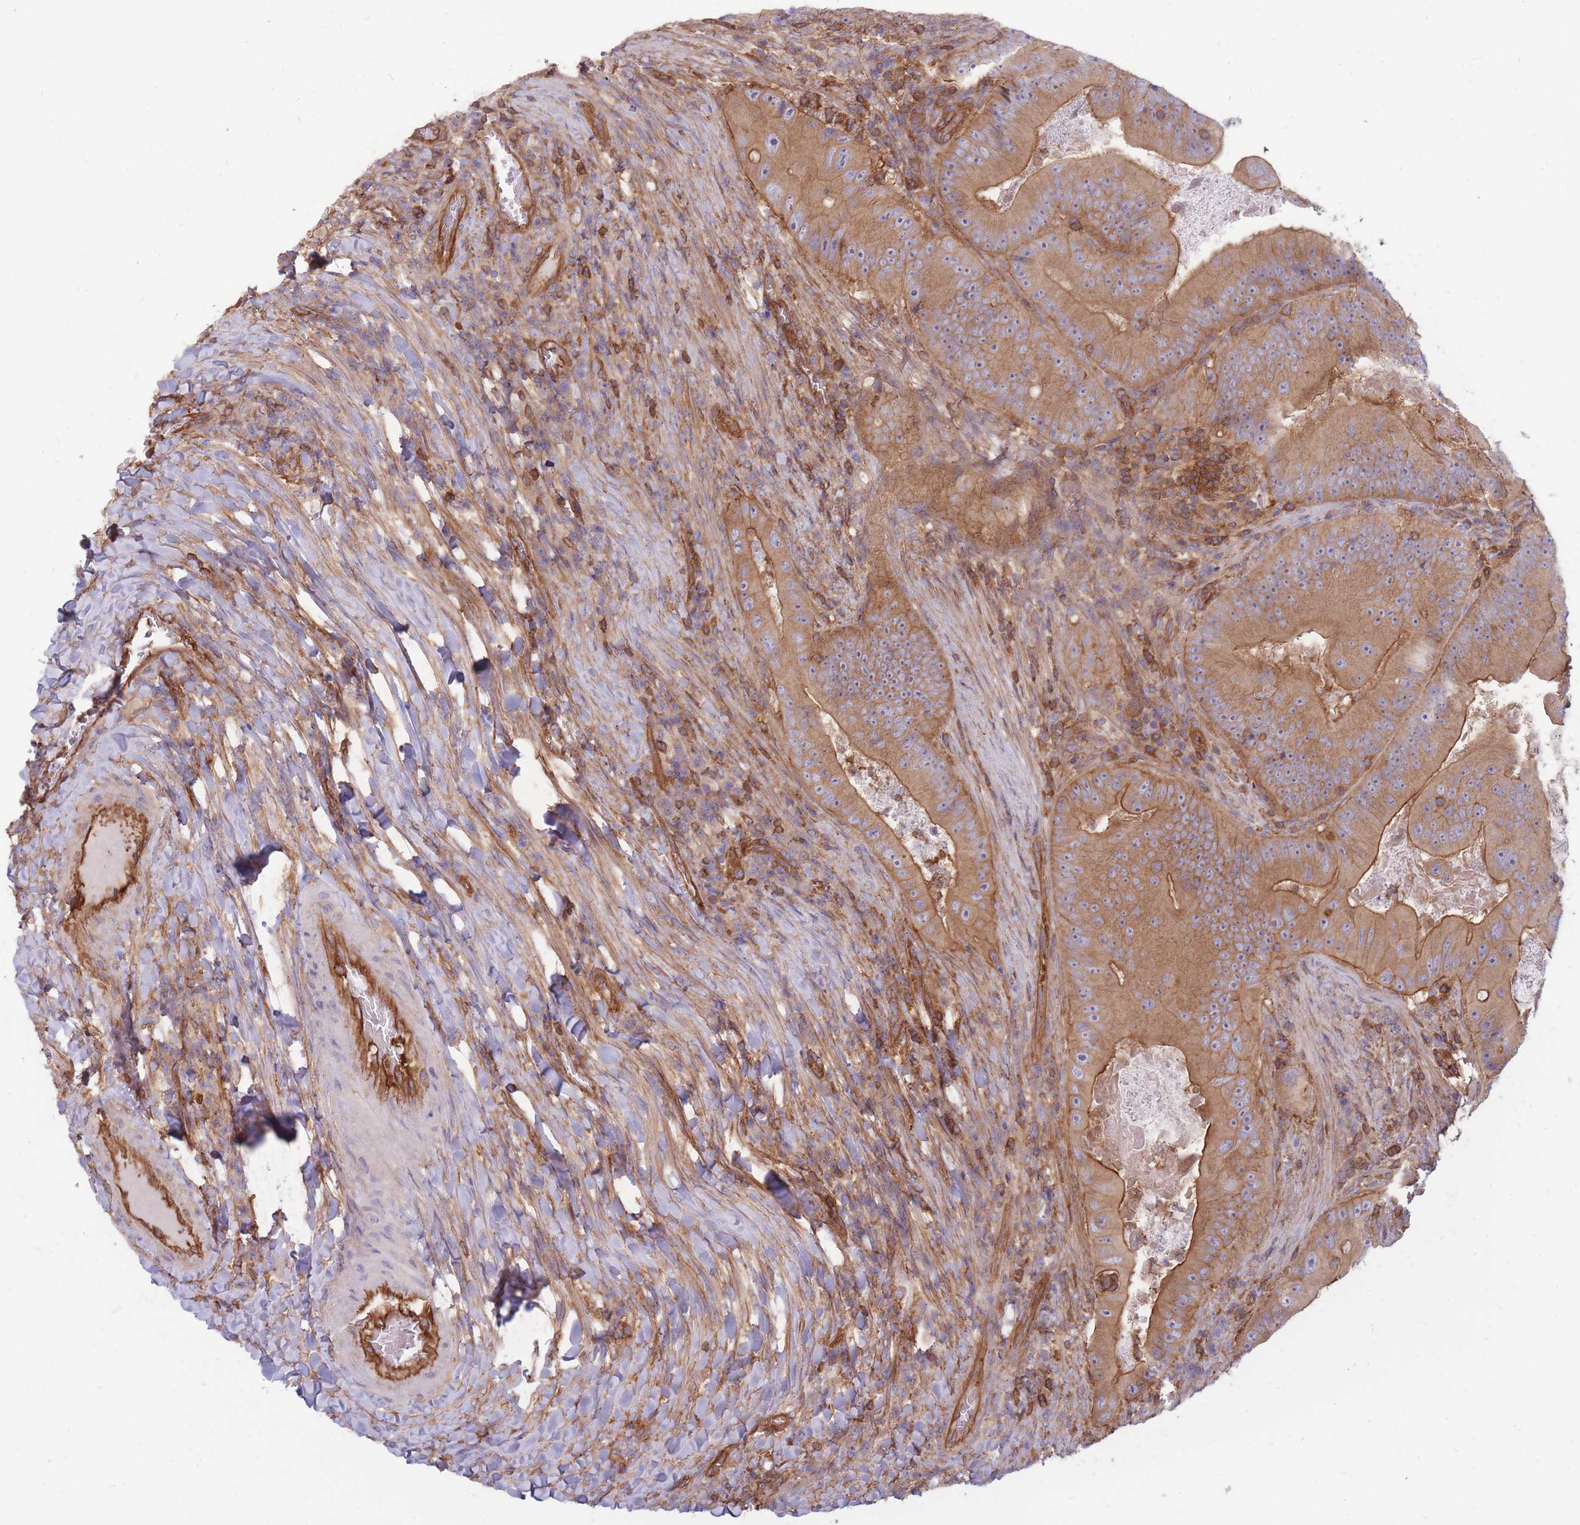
{"staining": {"intensity": "moderate", "quantity": ">75%", "location": "cytoplasmic/membranous"}, "tissue": "colorectal cancer", "cell_type": "Tumor cells", "image_type": "cancer", "snomed": [{"axis": "morphology", "description": "Adenocarcinoma, NOS"}, {"axis": "topography", "description": "Colon"}], "caption": "A brown stain labels moderate cytoplasmic/membranous staining of a protein in human adenocarcinoma (colorectal) tumor cells.", "gene": "GGA1", "patient": {"sex": "female", "age": 86}}